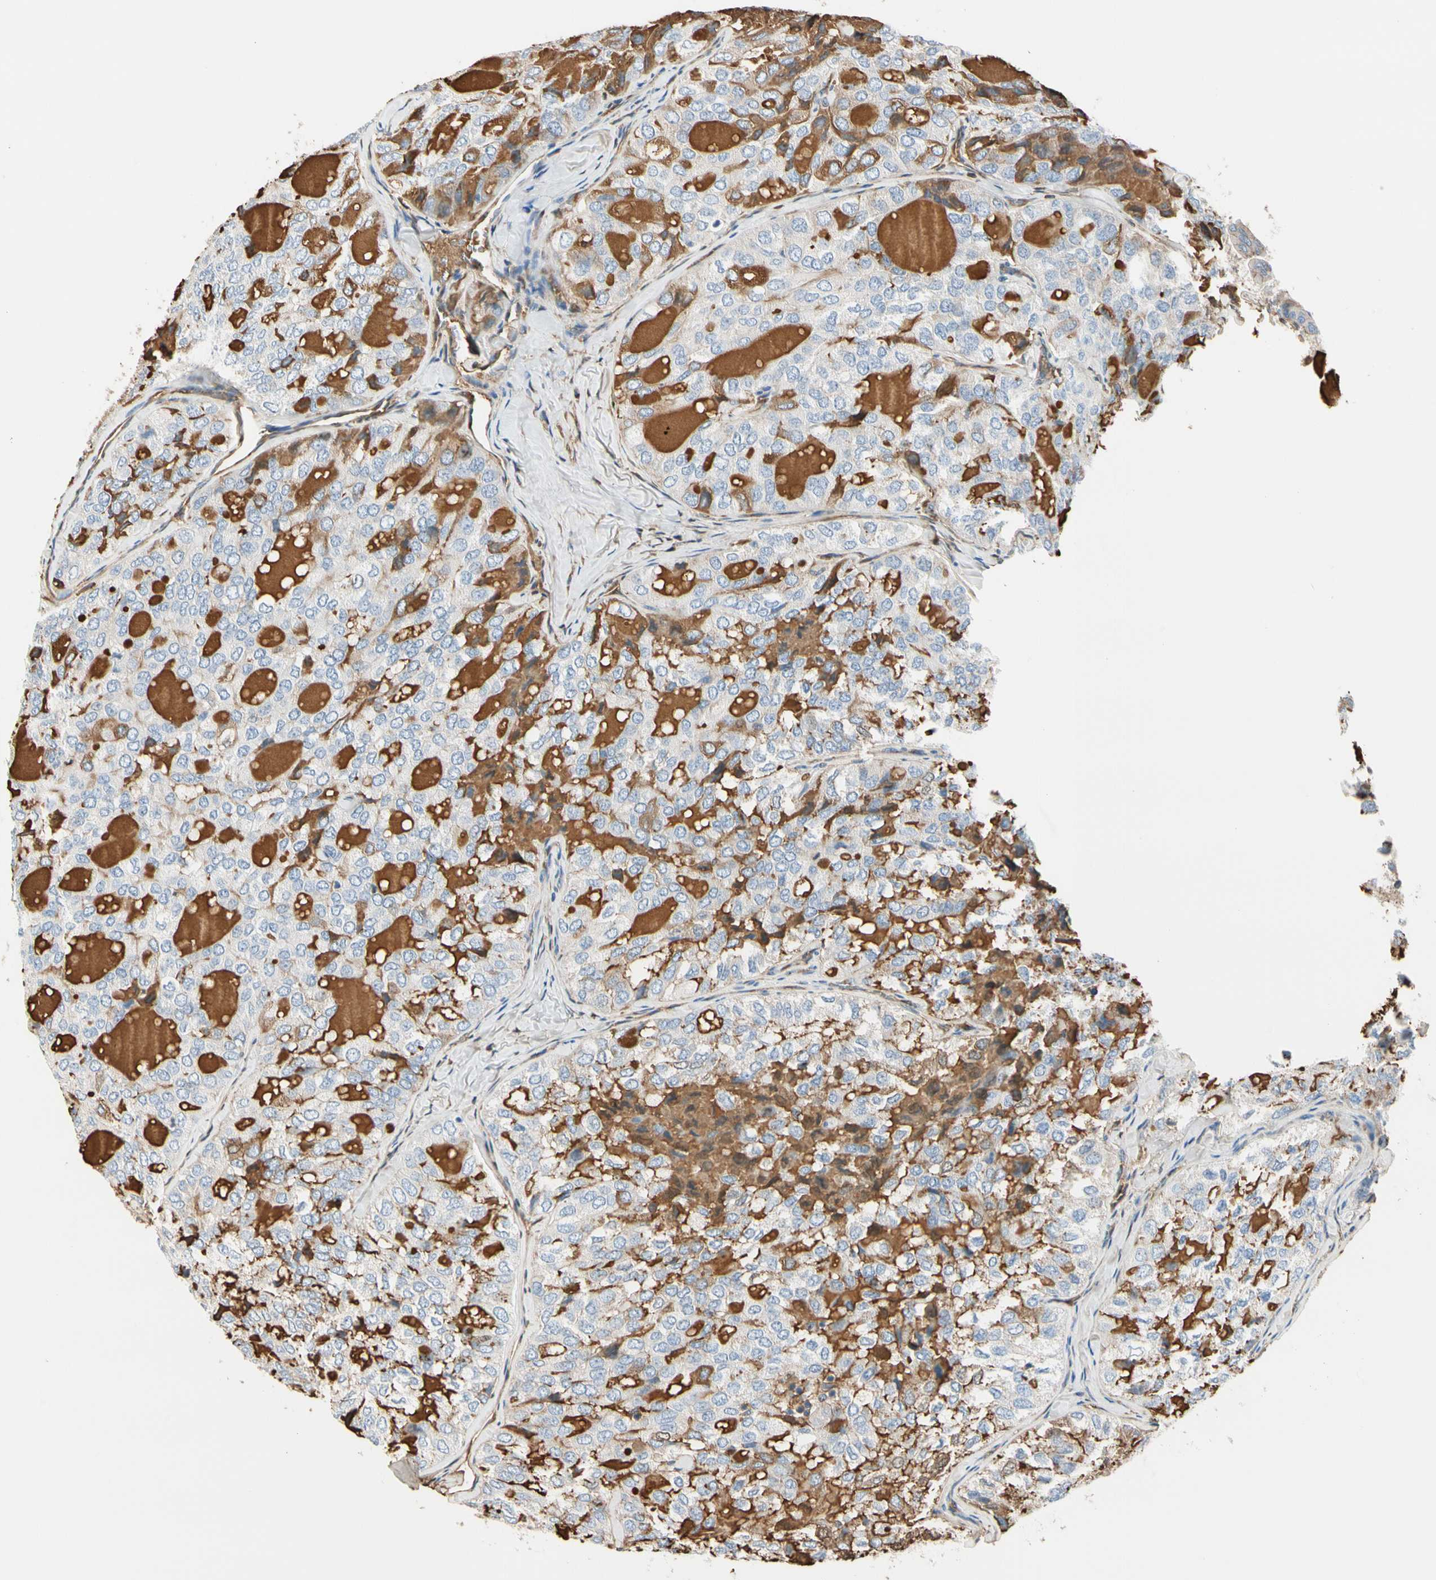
{"staining": {"intensity": "moderate", "quantity": "25%-75%", "location": "cytoplasmic/membranous"}, "tissue": "thyroid cancer", "cell_type": "Tumor cells", "image_type": "cancer", "snomed": [{"axis": "morphology", "description": "Follicular adenoma carcinoma, NOS"}, {"axis": "topography", "description": "Thyroid gland"}], "caption": "Human thyroid cancer (follicular adenoma carcinoma) stained for a protein (brown) demonstrates moderate cytoplasmic/membranous positive positivity in about 25%-75% of tumor cells.", "gene": "LAMB3", "patient": {"sex": "male", "age": 75}}